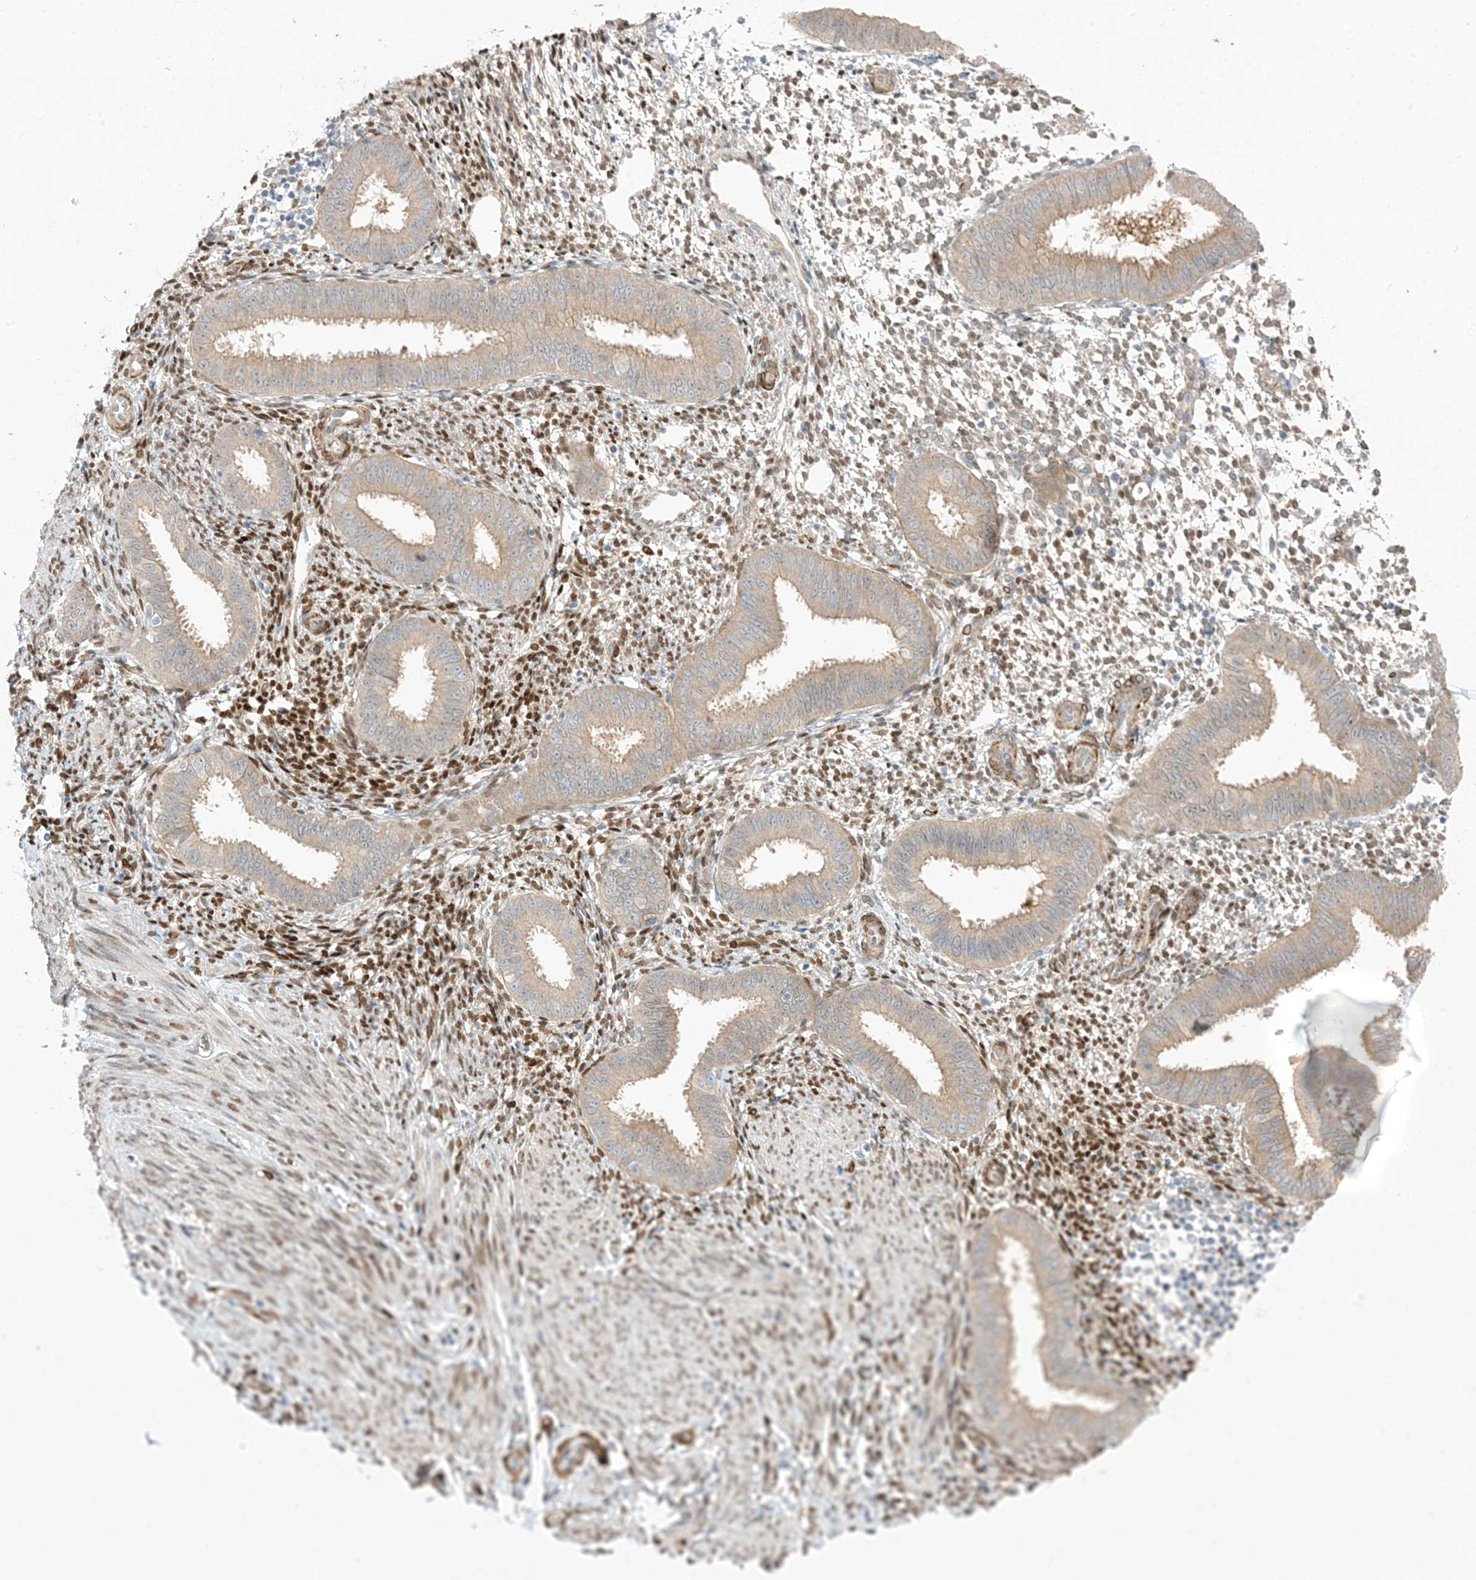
{"staining": {"intensity": "moderate", "quantity": "25%-75%", "location": "nuclear"}, "tissue": "endometrium", "cell_type": "Cells in endometrial stroma", "image_type": "normal", "snomed": [{"axis": "morphology", "description": "Normal tissue, NOS"}, {"axis": "topography", "description": "Uterus"}, {"axis": "topography", "description": "Endometrium"}], "caption": "Human endometrium stained for a protein (brown) demonstrates moderate nuclear positive staining in approximately 25%-75% of cells in endometrial stroma.", "gene": "RIN1", "patient": {"sex": "female", "age": 48}}